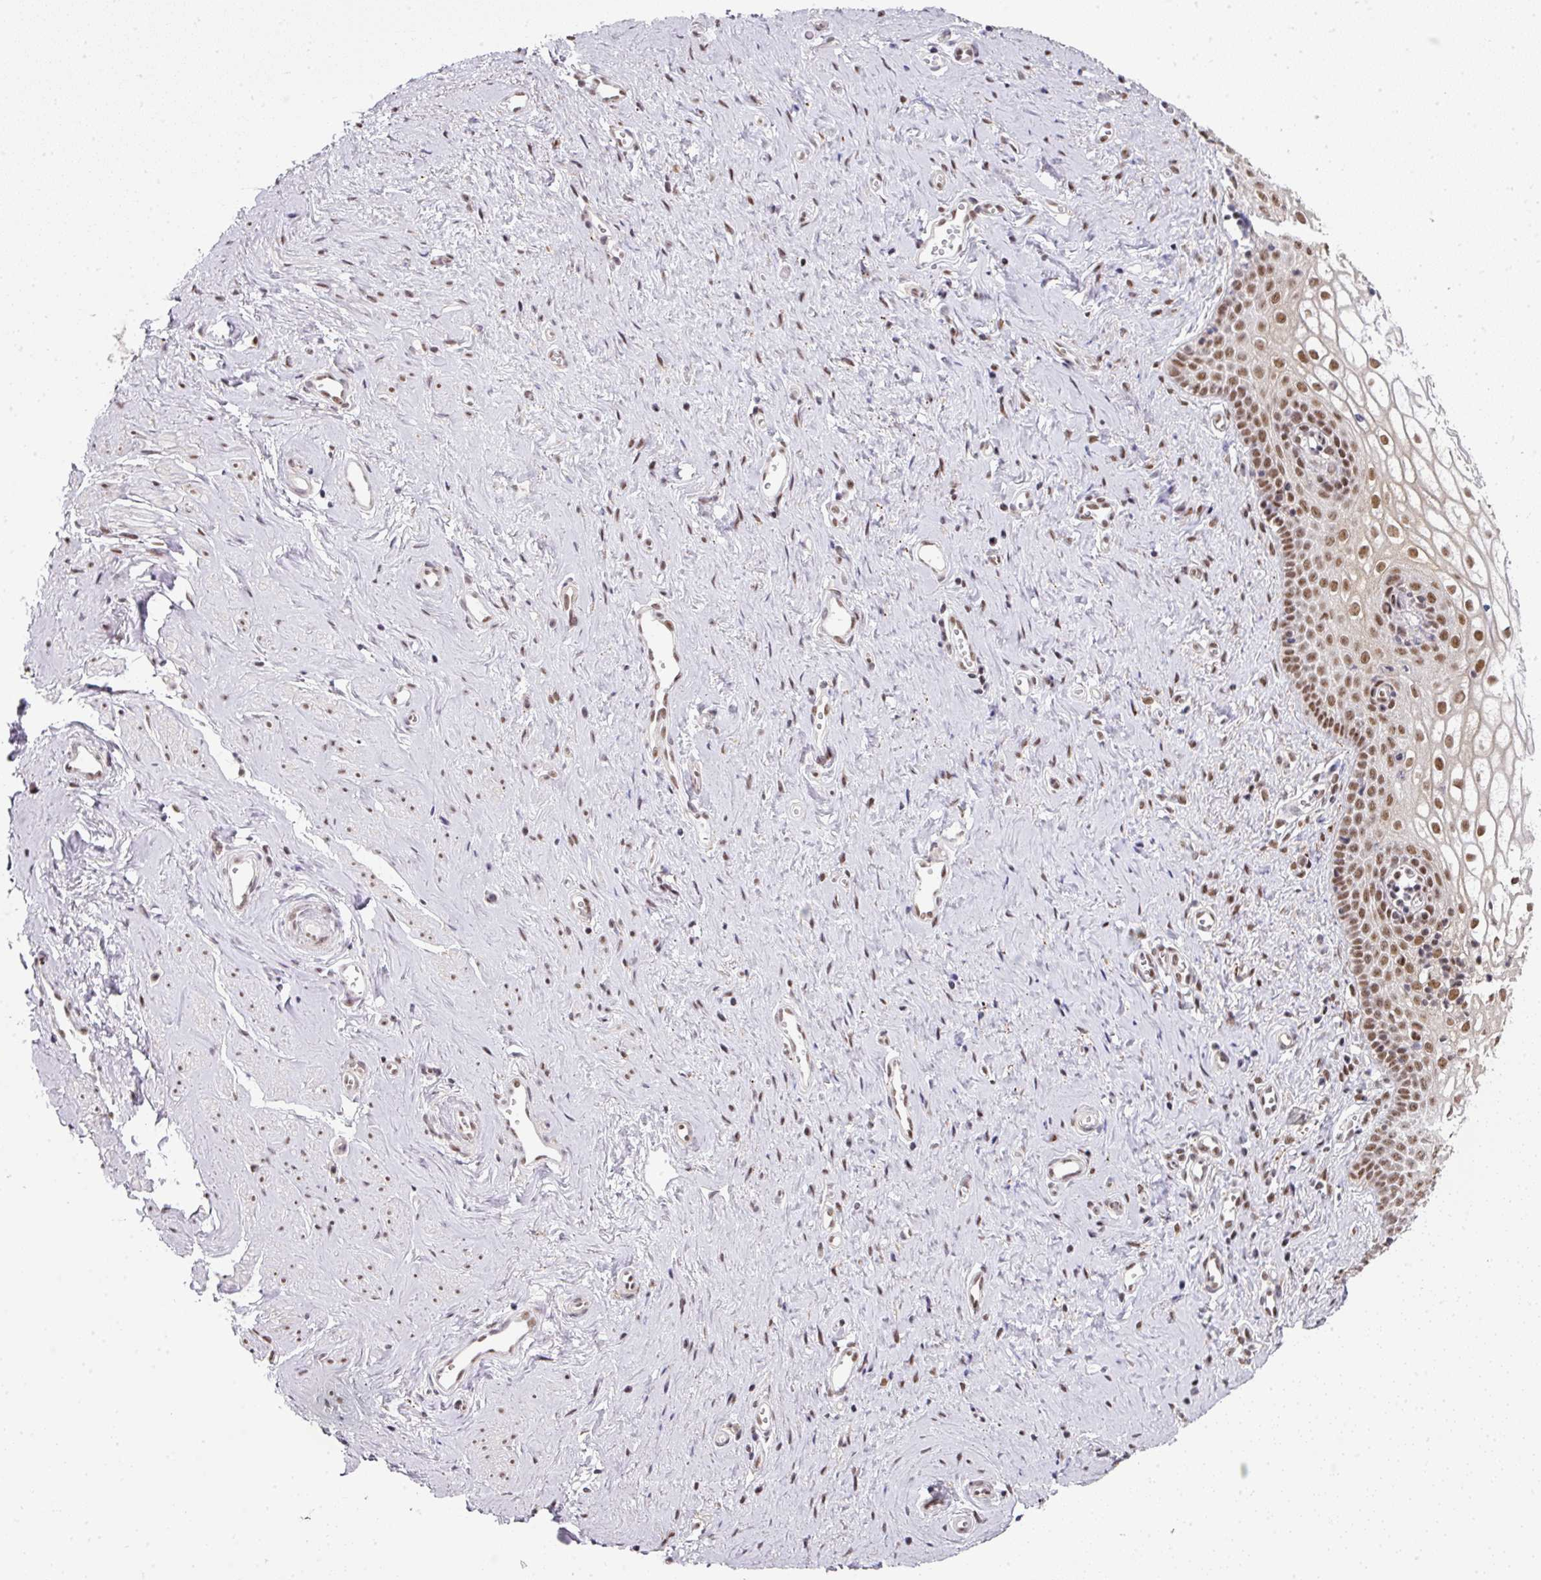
{"staining": {"intensity": "moderate", "quantity": ">75%", "location": "nuclear"}, "tissue": "vagina", "cell_type": "Squamous epithelial cells", "image_type": "normal", "snomed": [{"axis": "morphology", "description": "Normal tissue, NOS"}, {"axis": "topography", "description": "Vagina"}], "caption": "A medium amount of moderate nuclear expression is present in about >75% of squamous epithelial cells in normal vagina.", "gene": "NFYA", "patient": {"sex": "female", "age": 59}}